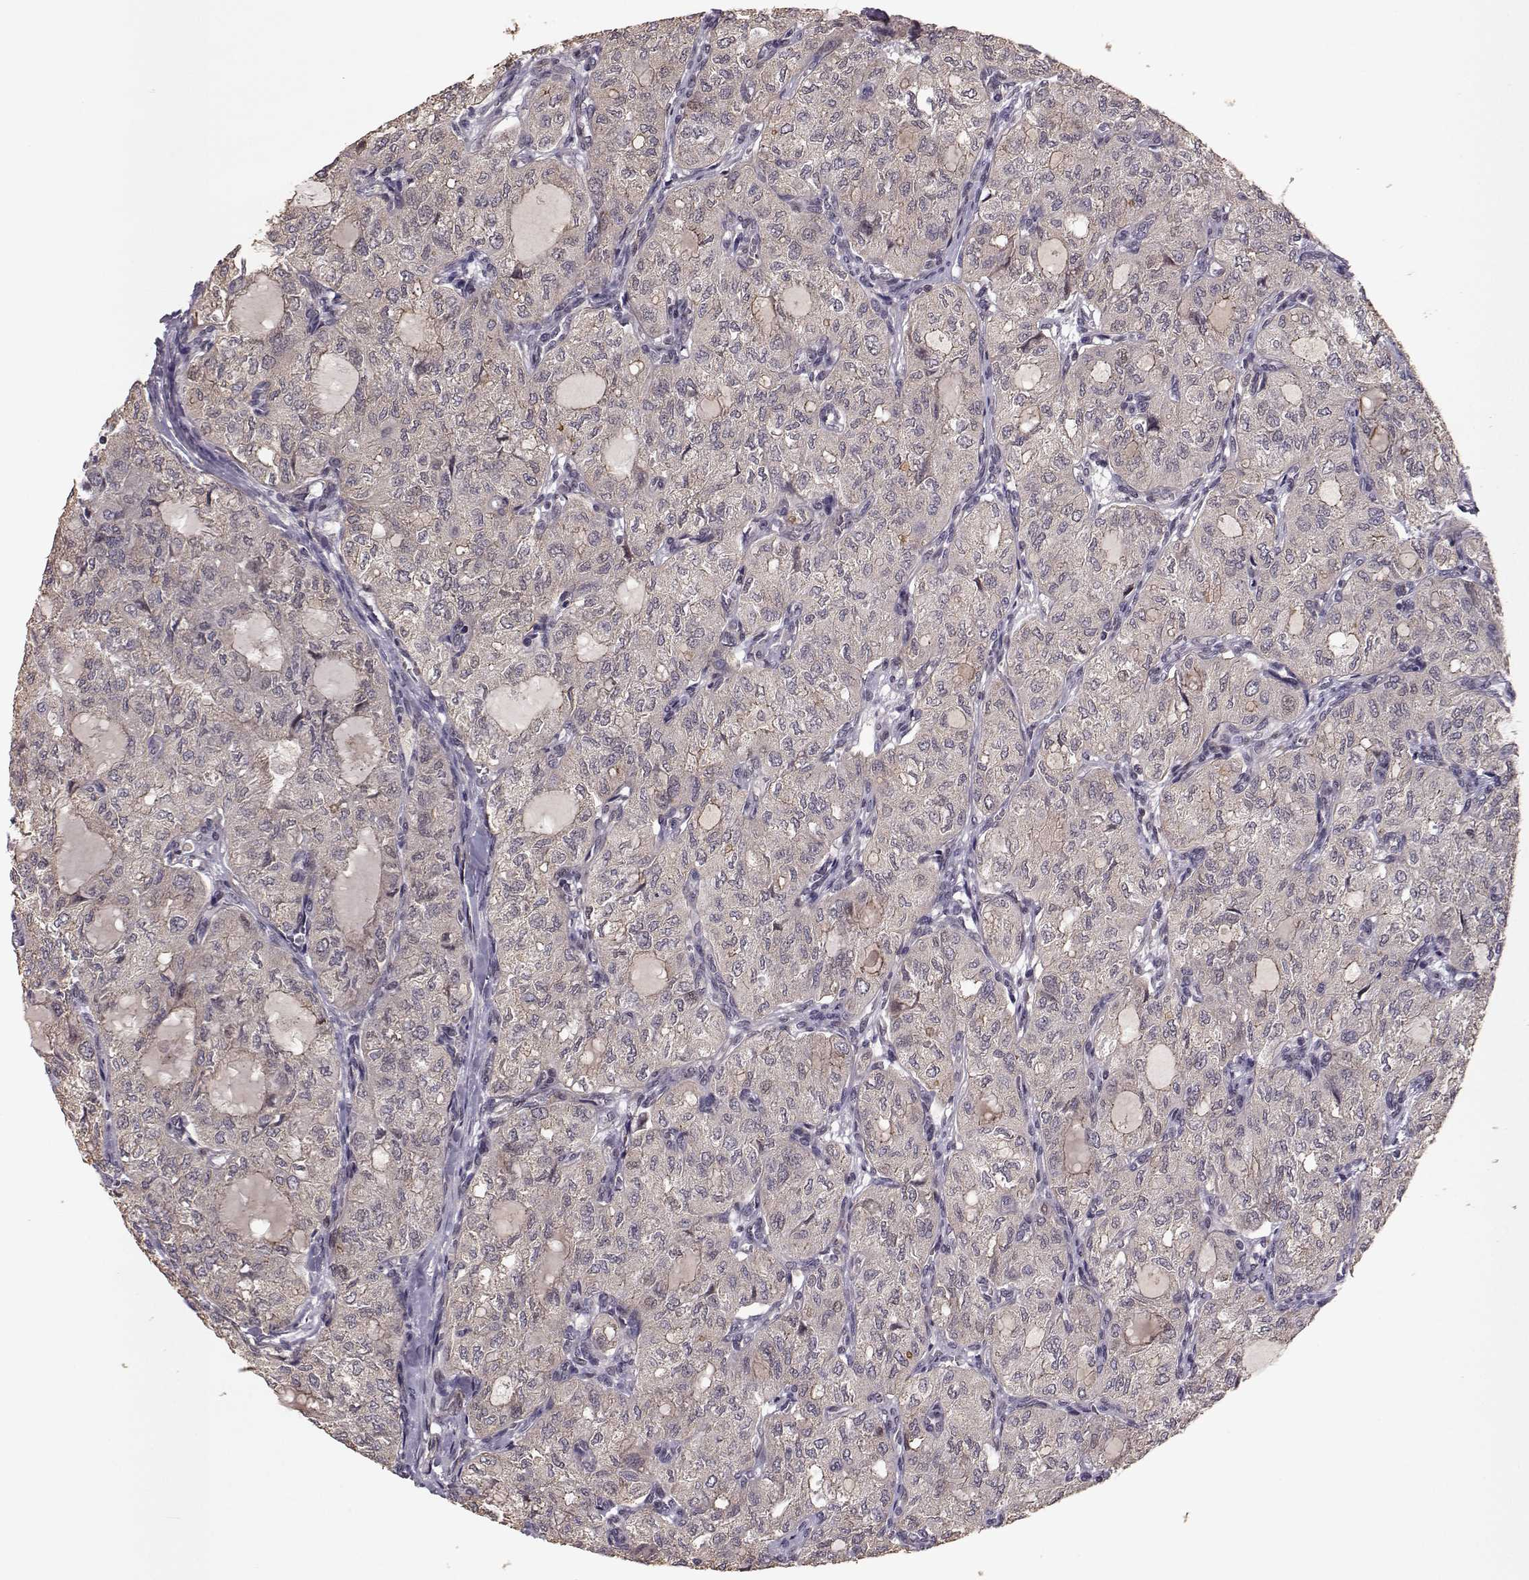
{"staining": {"intensity": "moderate", "quantity": "<25%", "location": "cytoplasmic/membranous"}, "tissue": "thyroid cancer", "cell_type": "Tumor cells", "image_type": "cancer", "snomed": [{"axis": "morphology", "description": "Follicular adenoma carcinoma, NOS"}, {"axis": "topography", "description": "Thyroid gland"}], "caption": "This micrograph displays immunohistochemistry staining of thyroid cancer (follicular adenoma carcinoma), with low moderate cytoplasmic/membranous staining in about <25% of tumor cells.", "gene": "PLEKHG3", "patient": {"sex": "male", "age": 75}}